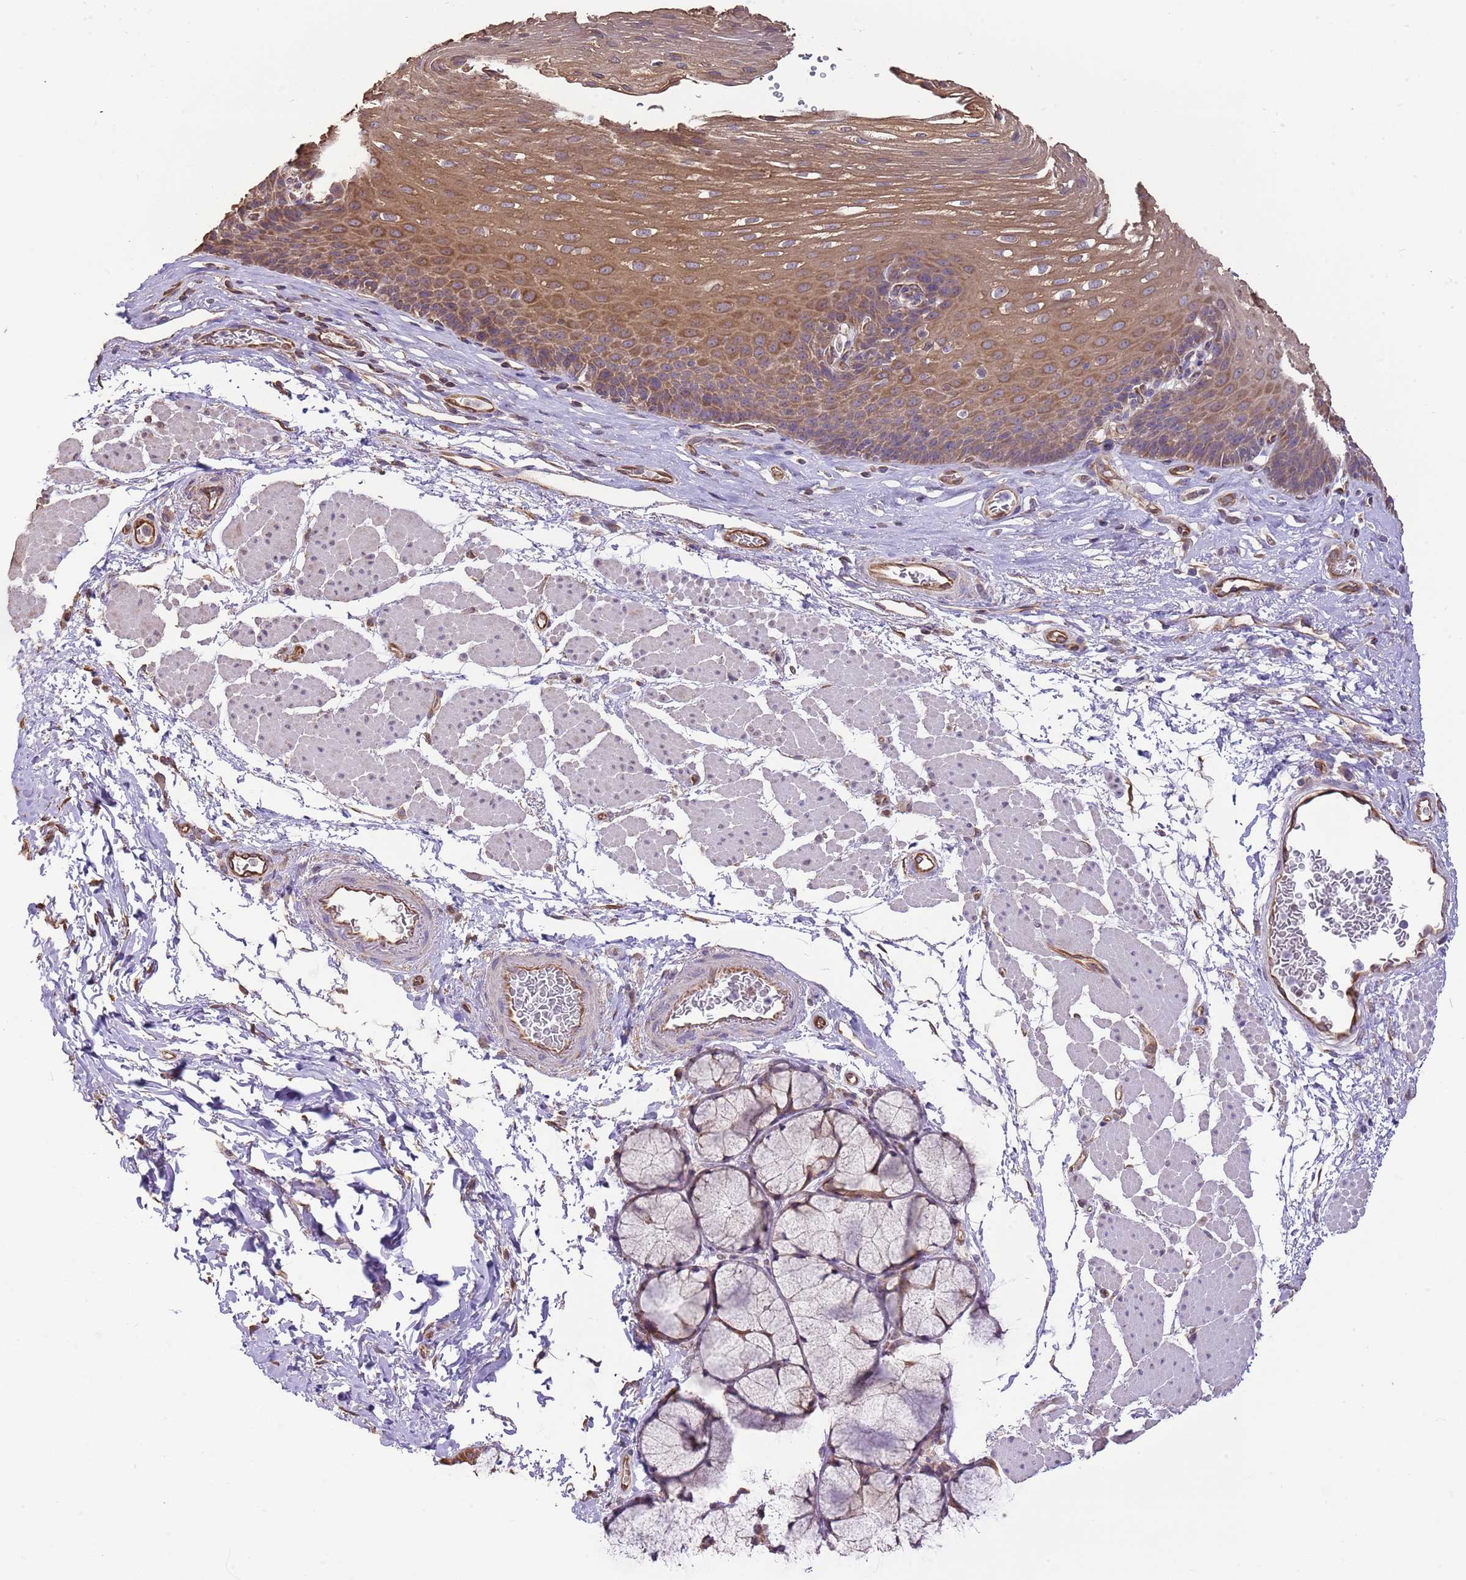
{"staining": {"intensity": "moderate", "quantity": ">75%", "location": "cytoplasmic/membranous"}, "tissue": "esophagus", "cell_type": "Squamous epithelial cells", "image_type": "normal", "snomed": [{"axis": "morphology", "description": "Normal tissue, NOS"}, {"axis": "topography", "description": "Esophagus"}], "caption": "DAB immunohistochemical staining of benign esophagus demonstrates moderate cytoplasmic/membranous protein positivity in about >75% of squamous epithelial cells.", "gene": "DOCK9", "patient": {"sex": "female", "age": 66}}